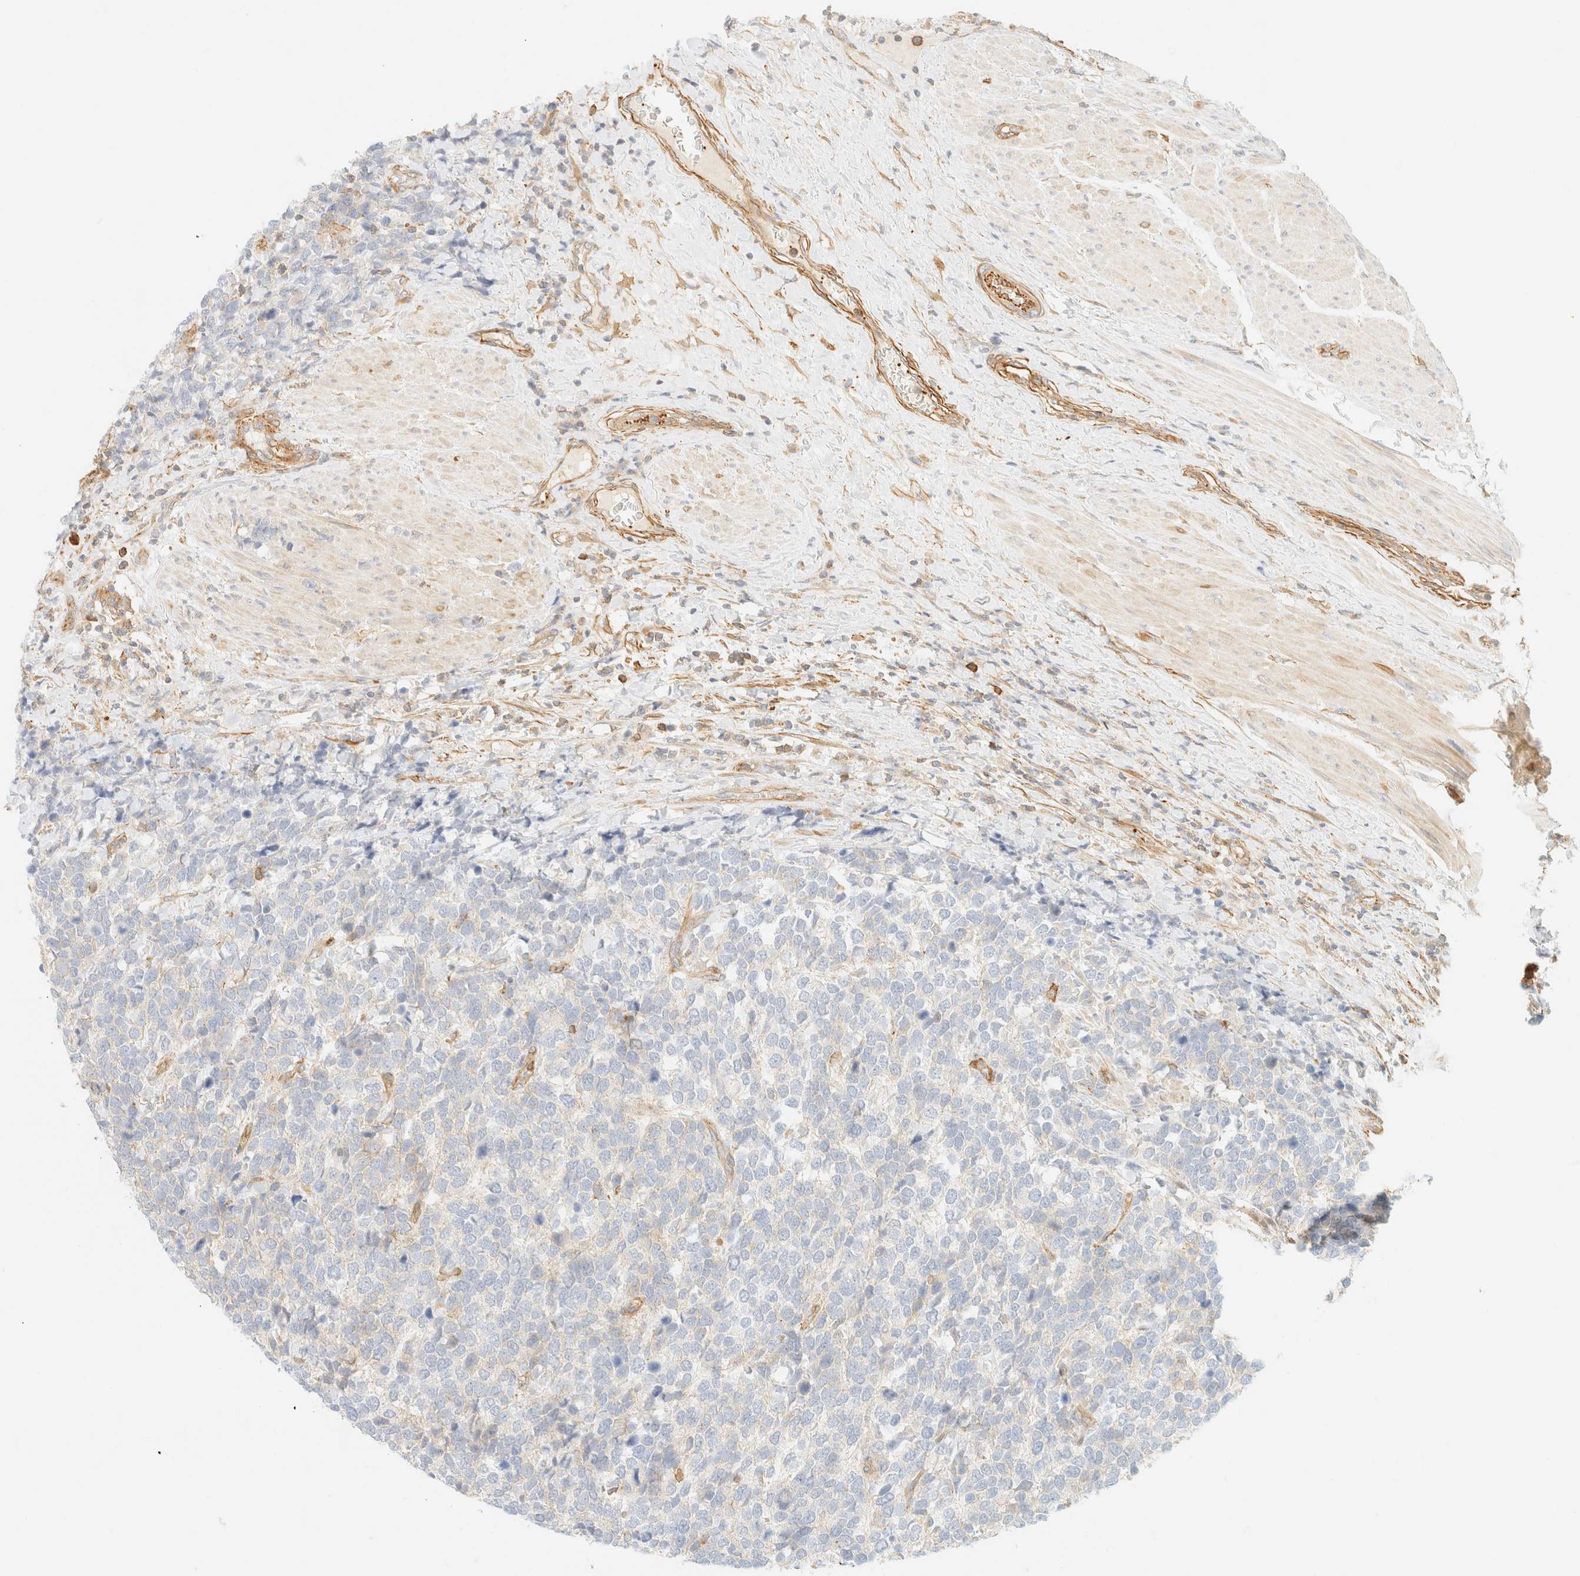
{"staining": {"intensity": "weak", "quantity": "<25%", "location": "cytoplasmic/membranous"}, "tissue": "urothelial cancer", "cell_type": "Tumor cells", "image_type": "cancer", "snomed": [{"axis": "morphology", "description": "Urothelial carcinoma, High grade"}, {"axis": "topography", "description": "Urinary bladder"}], "caption": "Photomicrograph shows no significant protein positivity in tumor cells of urothelial cancer. (Stains: DAB immunohistochemistry with hematoxylin counter stain, Microscopy: brightfield microscopy at high magnification).", "gene": "OTOP2", "patient": {"sex": "female", "age": 82}}